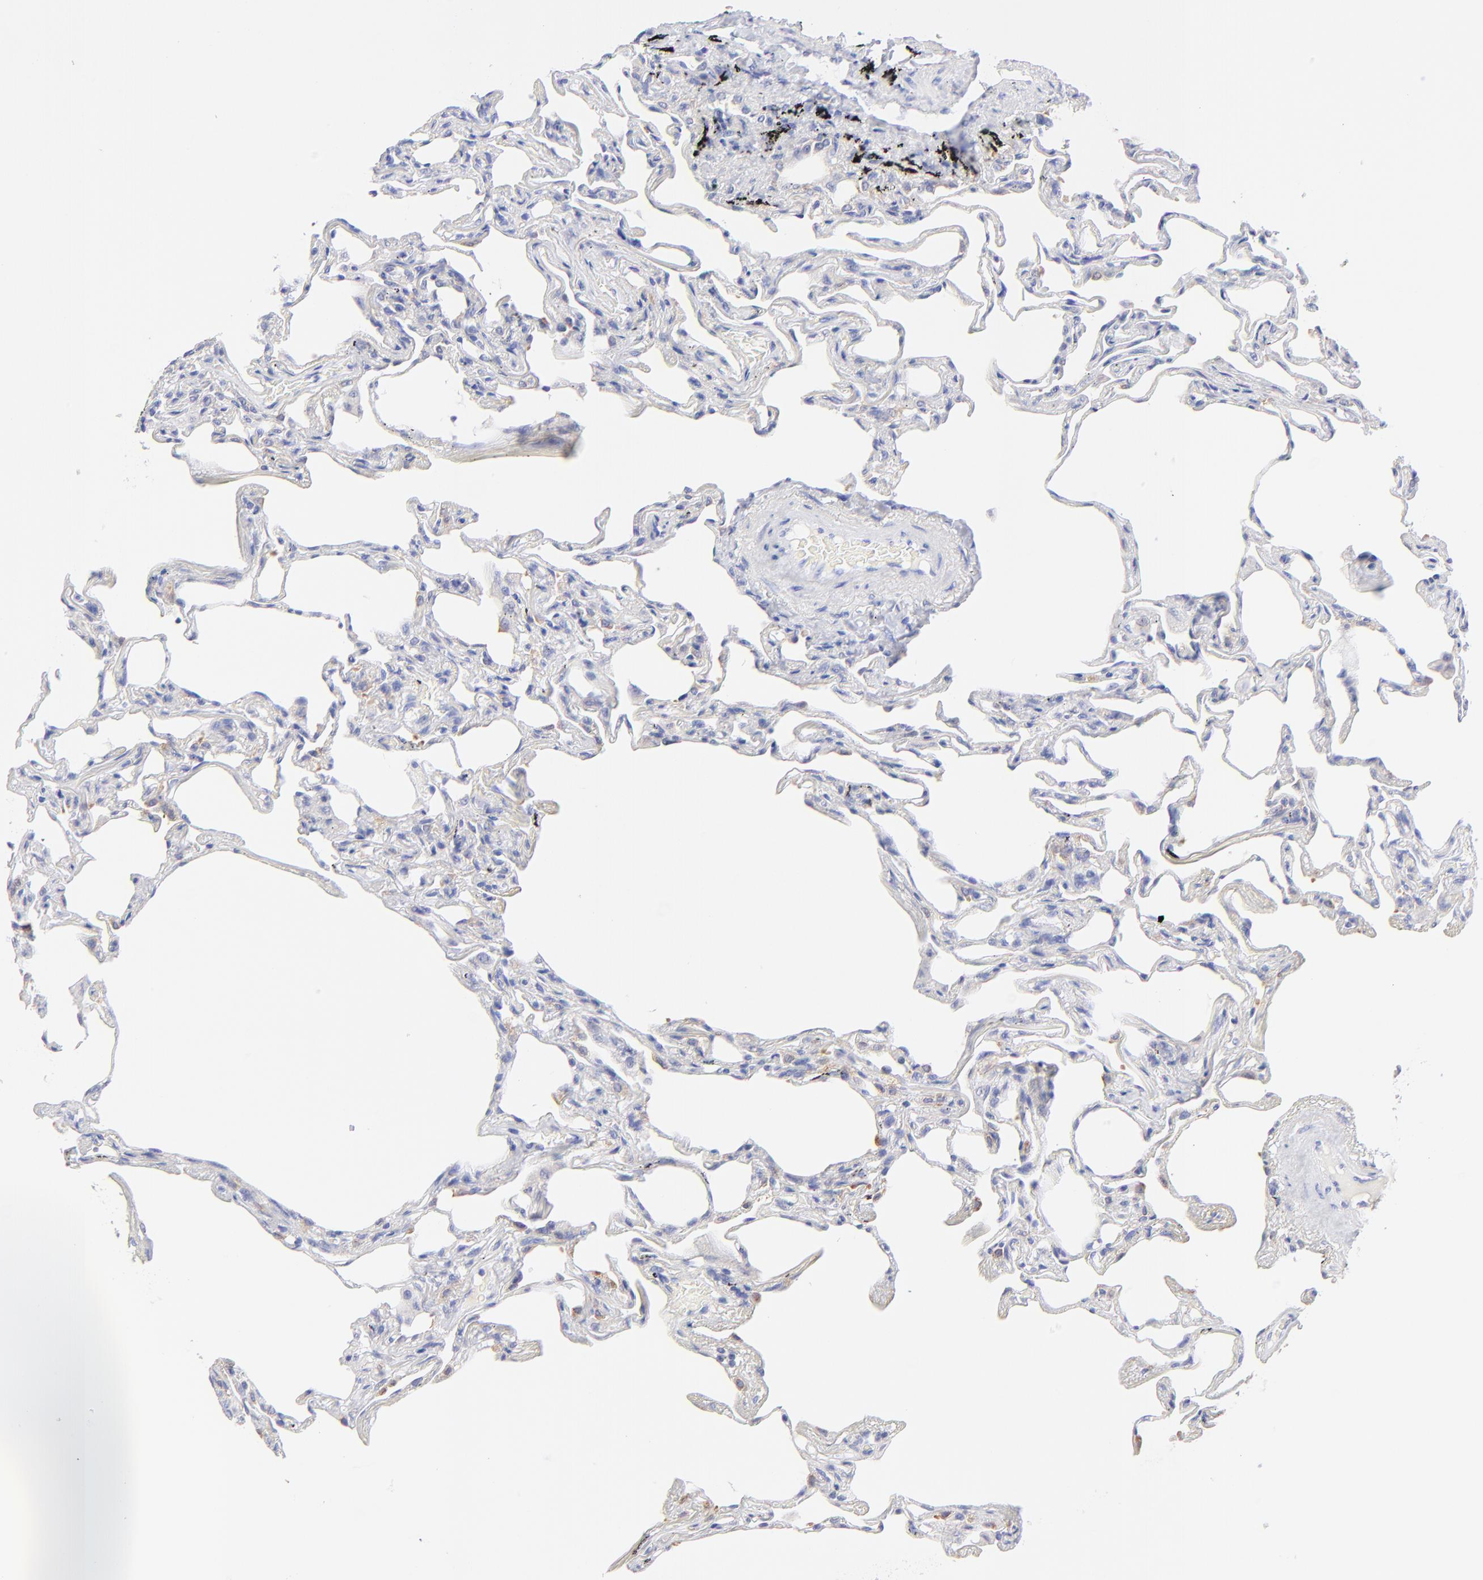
{"staining": {"intensity": "weak", "quantity": "<25%", "location": "cytoplasmic/membranous"}, "tissue": "lung", "cell_type": "Alveolar cells", "image_type": "normal", "snomed": [{"axis": "morphology", "description": "Normal tissue, NOS"}, {"axis": "morphology", "description": "Inflammation, NOS"}, {"axis": "topography", "description": "Lung"}], "caption": "High power microscopy micrograph of an immunohistochemistry (IHC) photomicrograph of normal lung, revealing no significant expression in alveolar cells.", "gene": "EBP", "patient": {"sex": "male", "age": 69}}